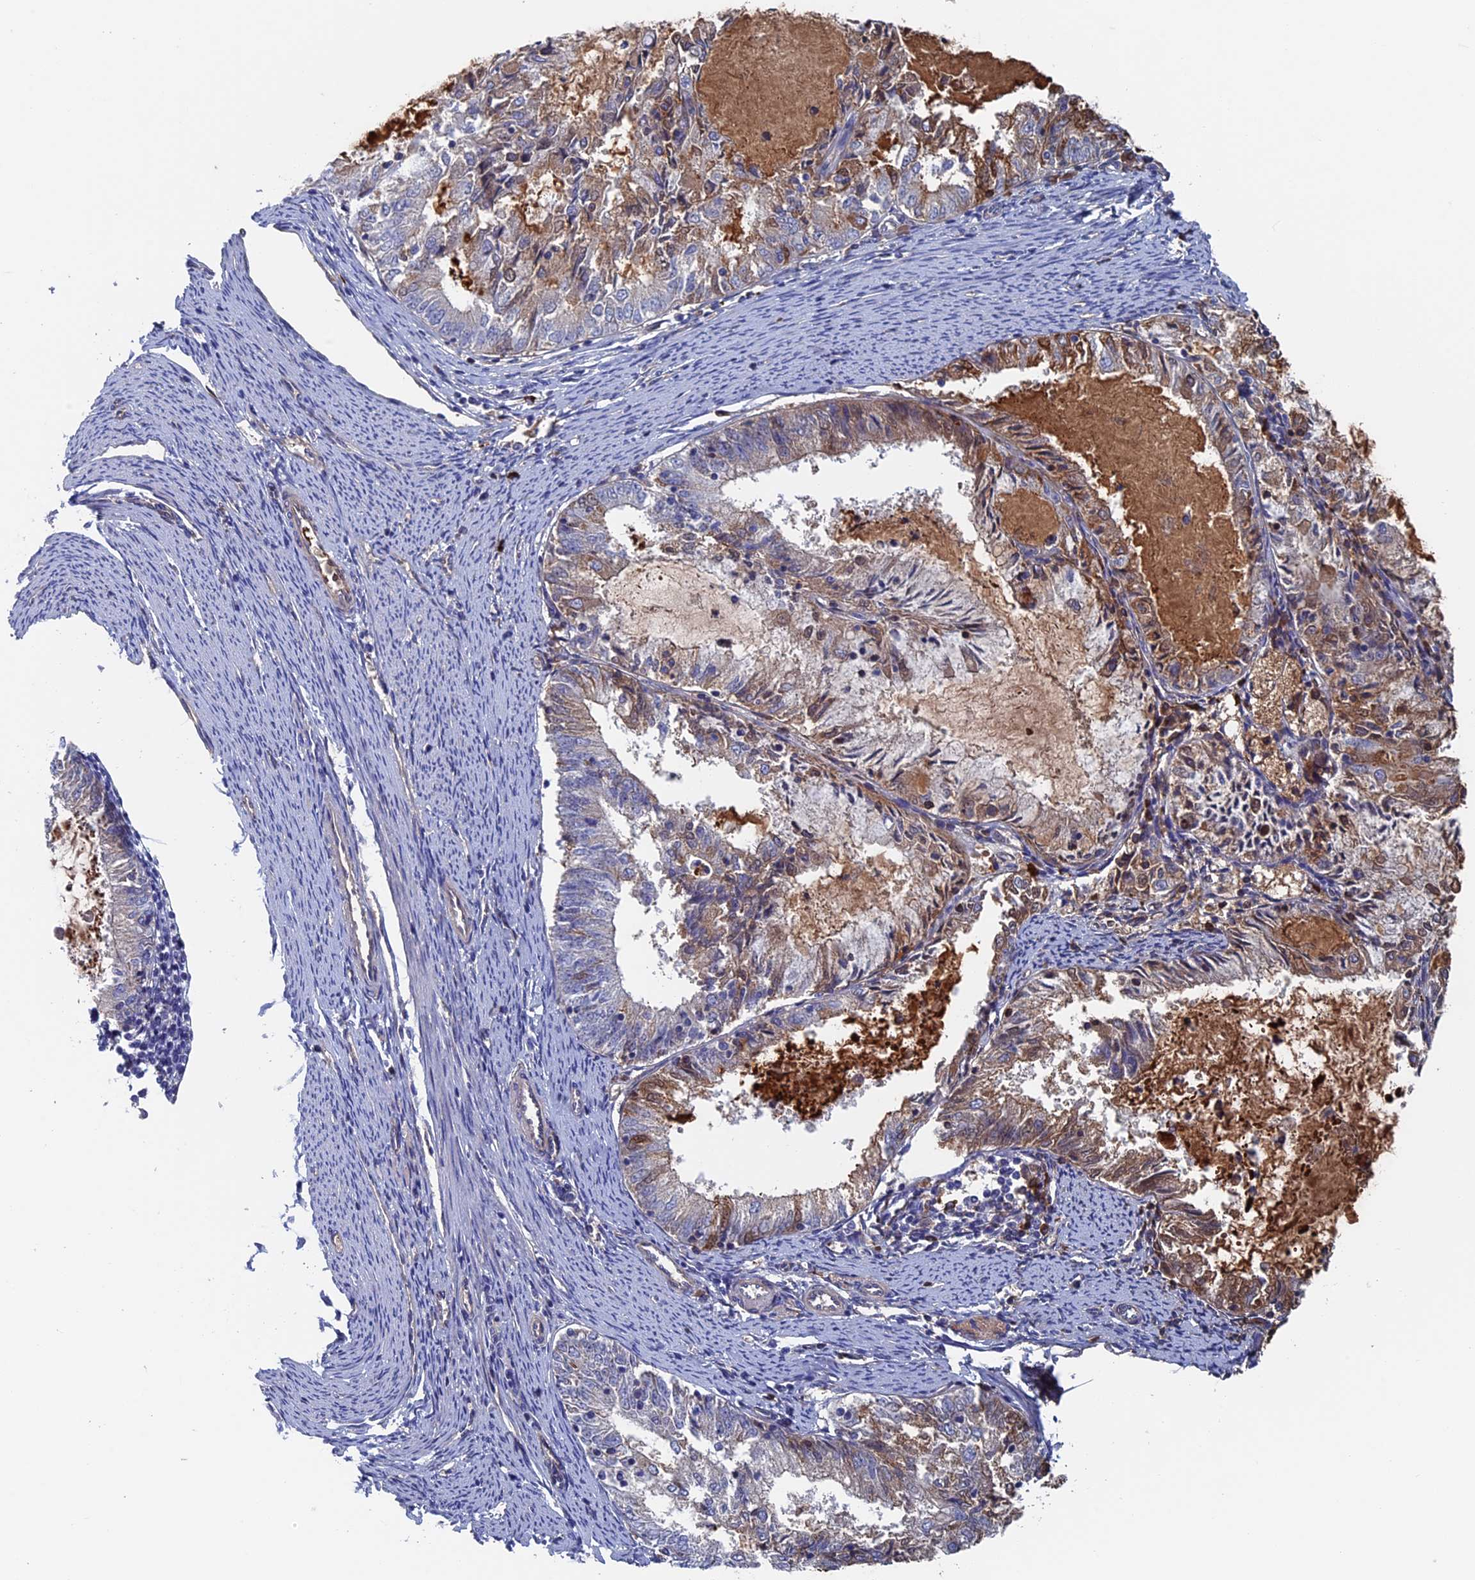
{"staining": {"intensity": "moderate", "quantity": "<25%", "location": "cytoplasmic/membranous"}, "tissue": "endometrial cancer", "cell_type": "Tumor cells", "image_type": "cancer", "snomed": [{"axis": "morphology", "description": "Adenocarcinoma, NOS"}, {"axis": "topography", "description": "Endometrium"}], "caption": "Endometrial cancer (adenocarcinoma) stained with a protein marker exhibits moderate staining in tumor cells.", "gene": "RPUSD1", "patient": {"sex": "female", "age": 57}}